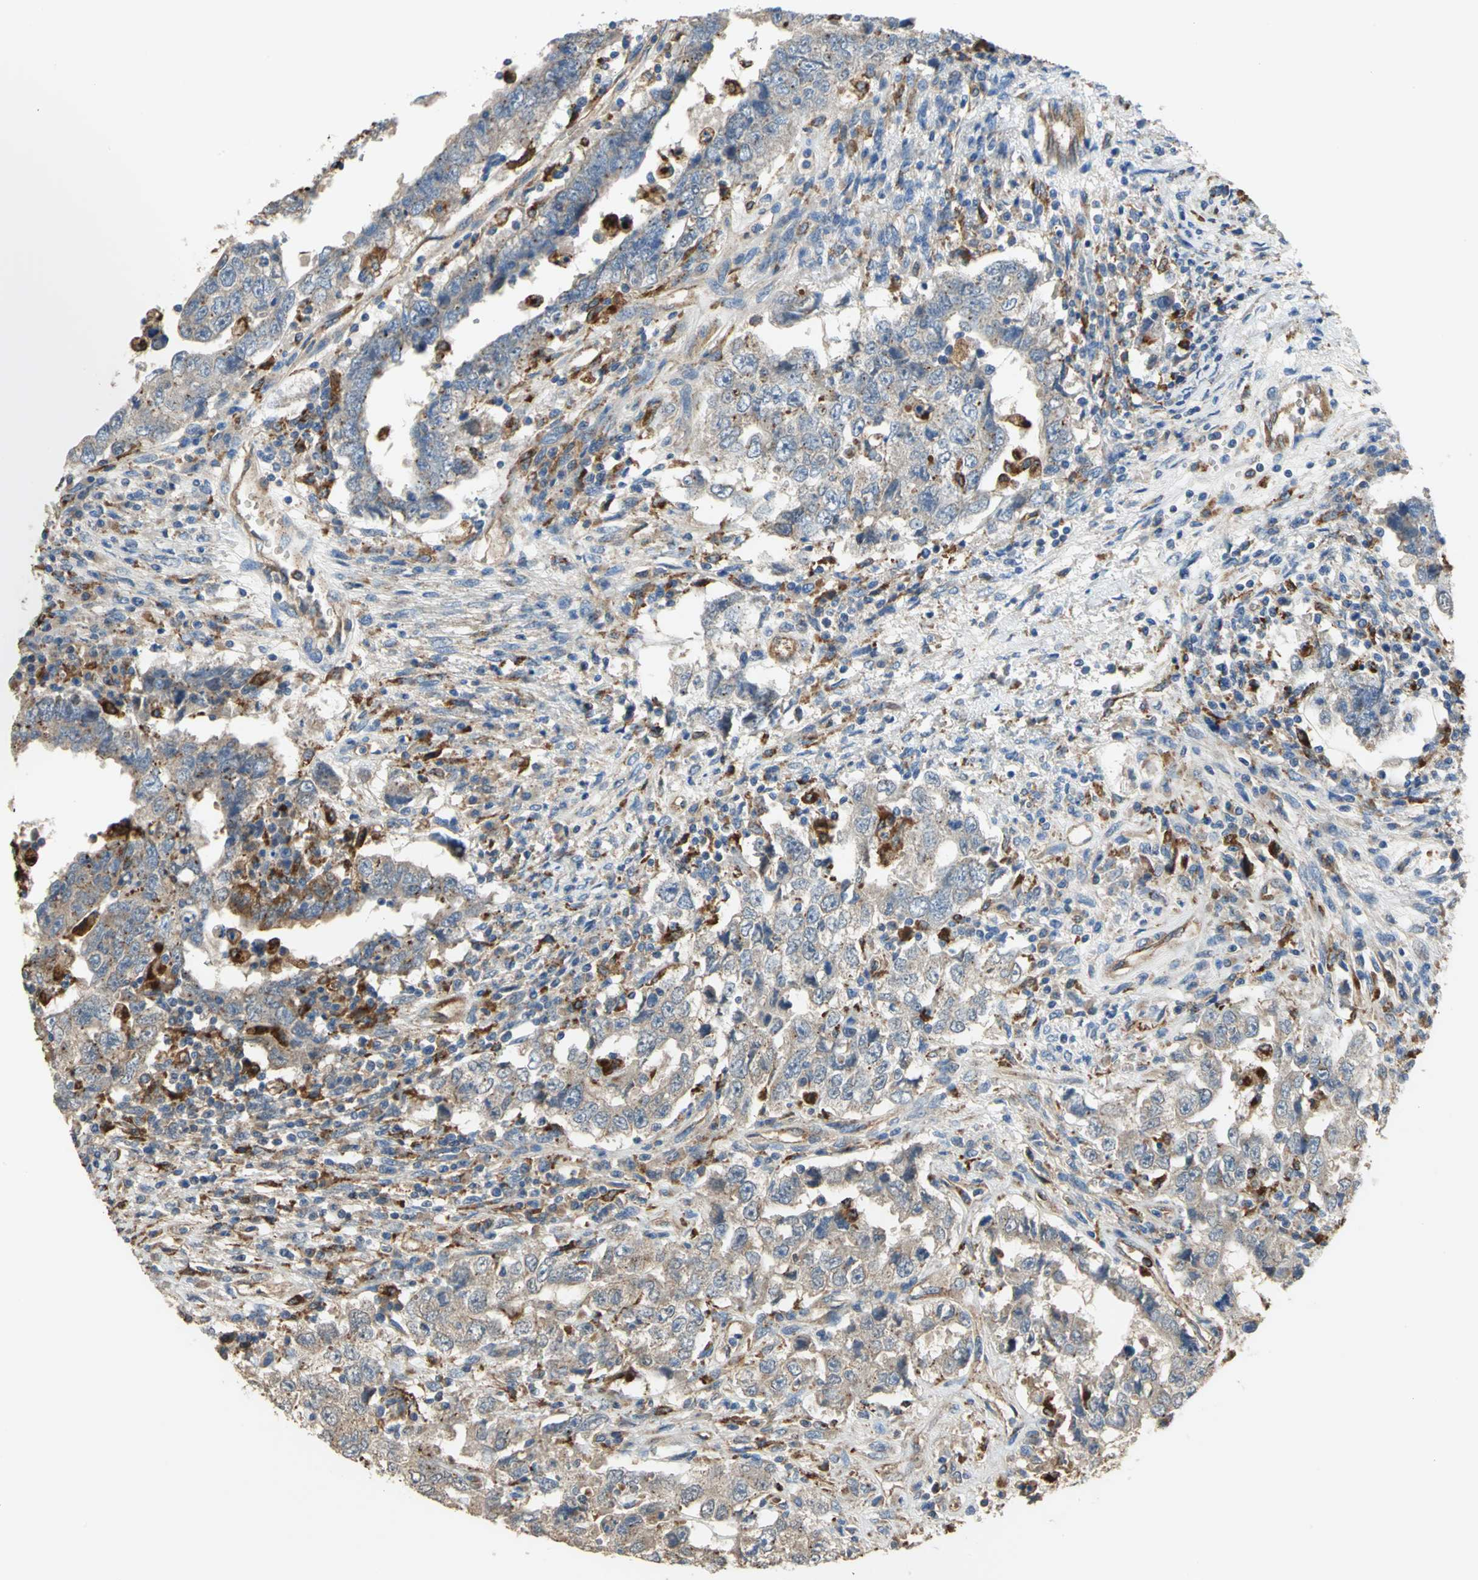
{"staining": {"intensity": "weak", "quantity": "25%-75%", "location": "cytoplasmic/membranous"}, "tissue": "testis cancer", "cell_type": "Tumor cells", "image_type": "cancer", "snomed": [{"axis": "morphology", "description": "Carcinoma, Embryonal, NOS"}, {"axis": "topography", "description": "Testis"}], "caption": "Tumor cells show low levels of weak cytoplasmic/membranous staining in approximately 25%-75% of cells in embryonal carcinoma (testis). (DAB (3,3'-diaminobenzidine) IHC with brightfield microscopy, high magnification).", "gene": "DIAPH2", "patient": {"sex": "male", "age": 26}}